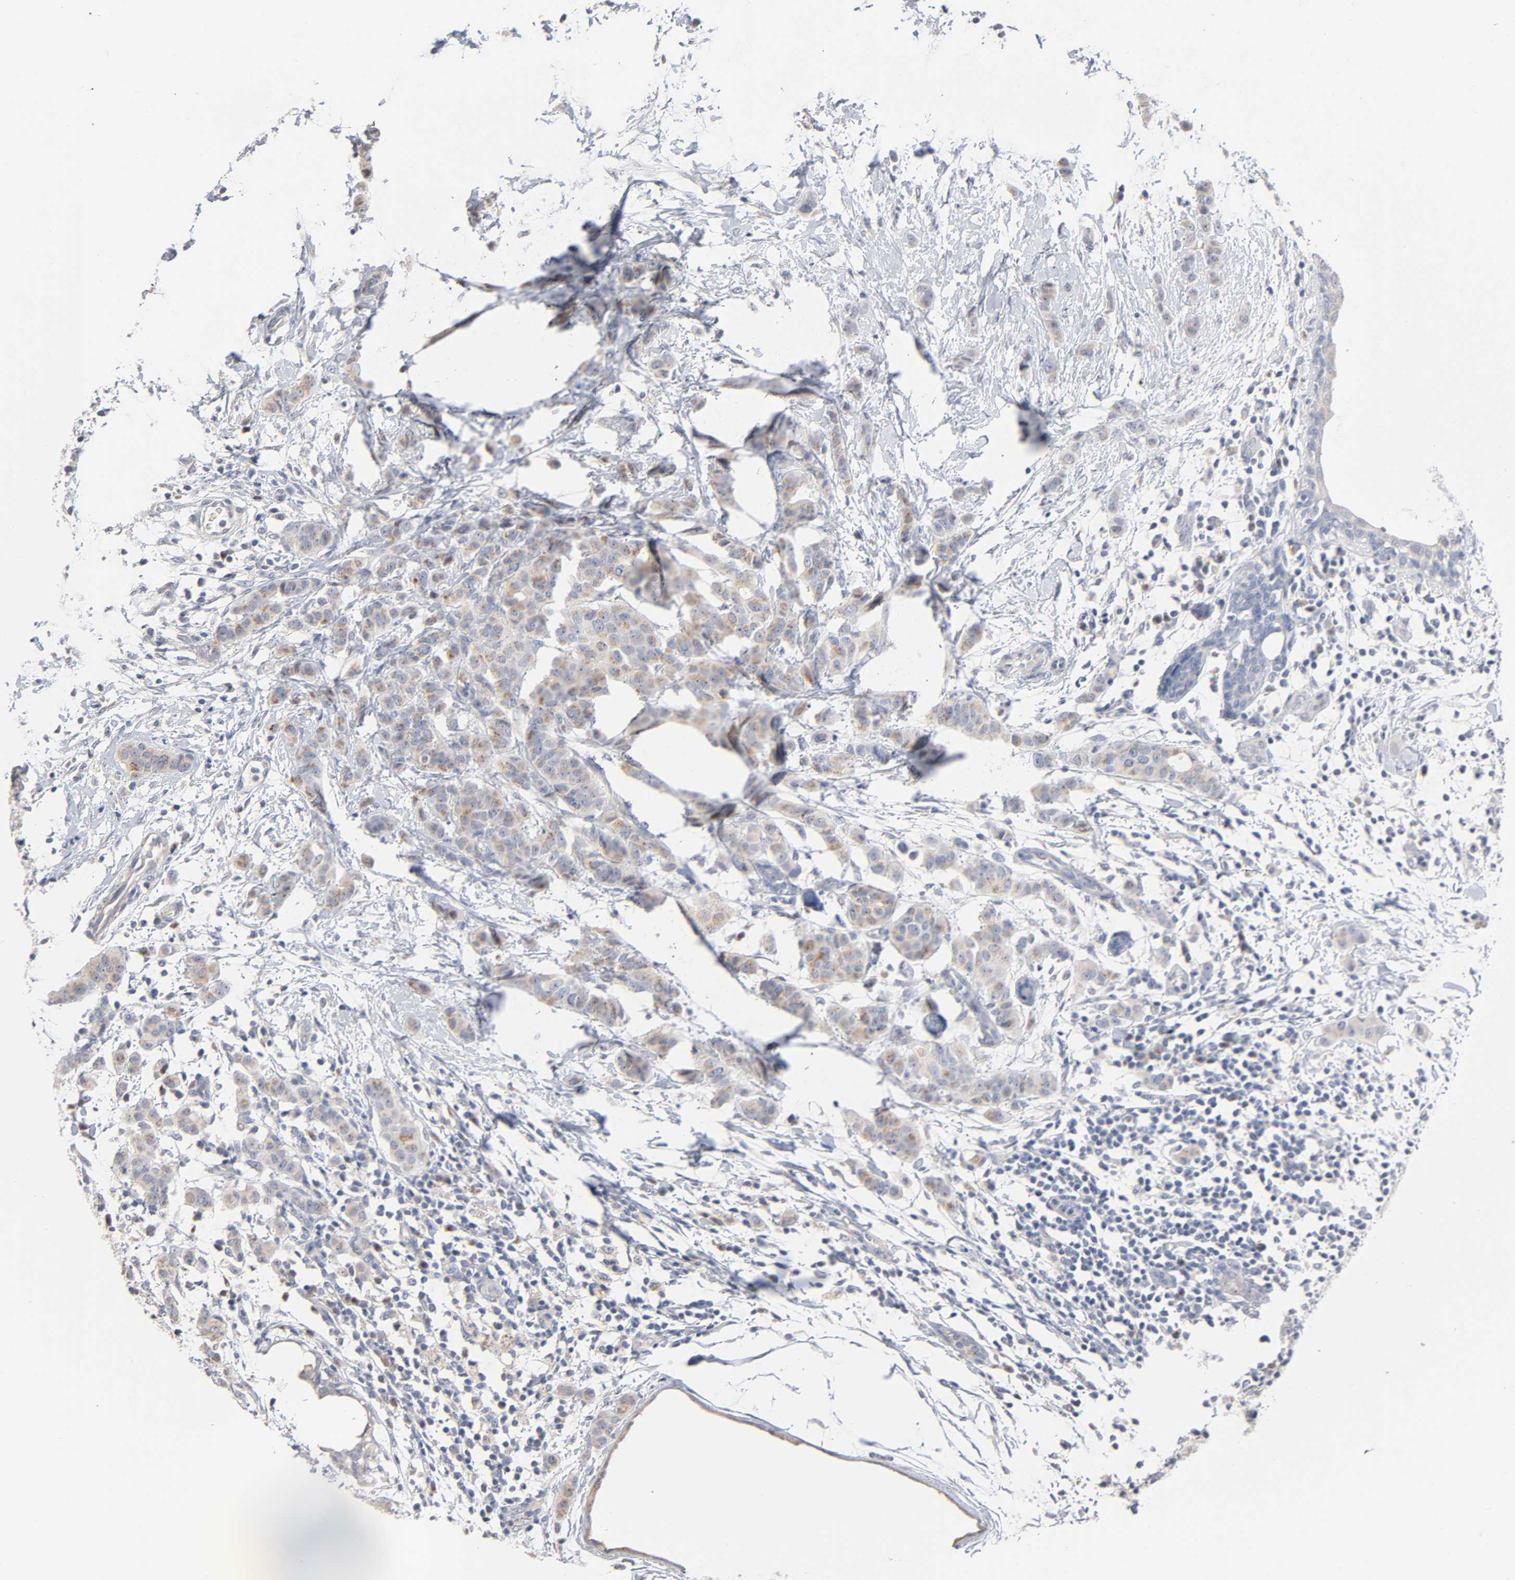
{"staining": {"intensity": "moderate", "quantity": ">75%", "location": "cytoplasmic/membranous"}, "tissue": "breast cancer", "cell_type": "Tumor cells", "image_type": "cancer", "snomed": [{"axis": "morphology", "description": "Duct carcinoma"}, {"axis": "topography", "description": "Breast"}], "caption": "A micrograph of human breast cancer stained for a protein demonstrates moderate cytoplasmic/membranous brown staining in tumor cells. The staining was performed using DAB, with brown indicating positive protein expression. Nuclei are stained blue with hematoxylin.", "gene": "AK7", "patient": {"sex": "female", "age": 40}}